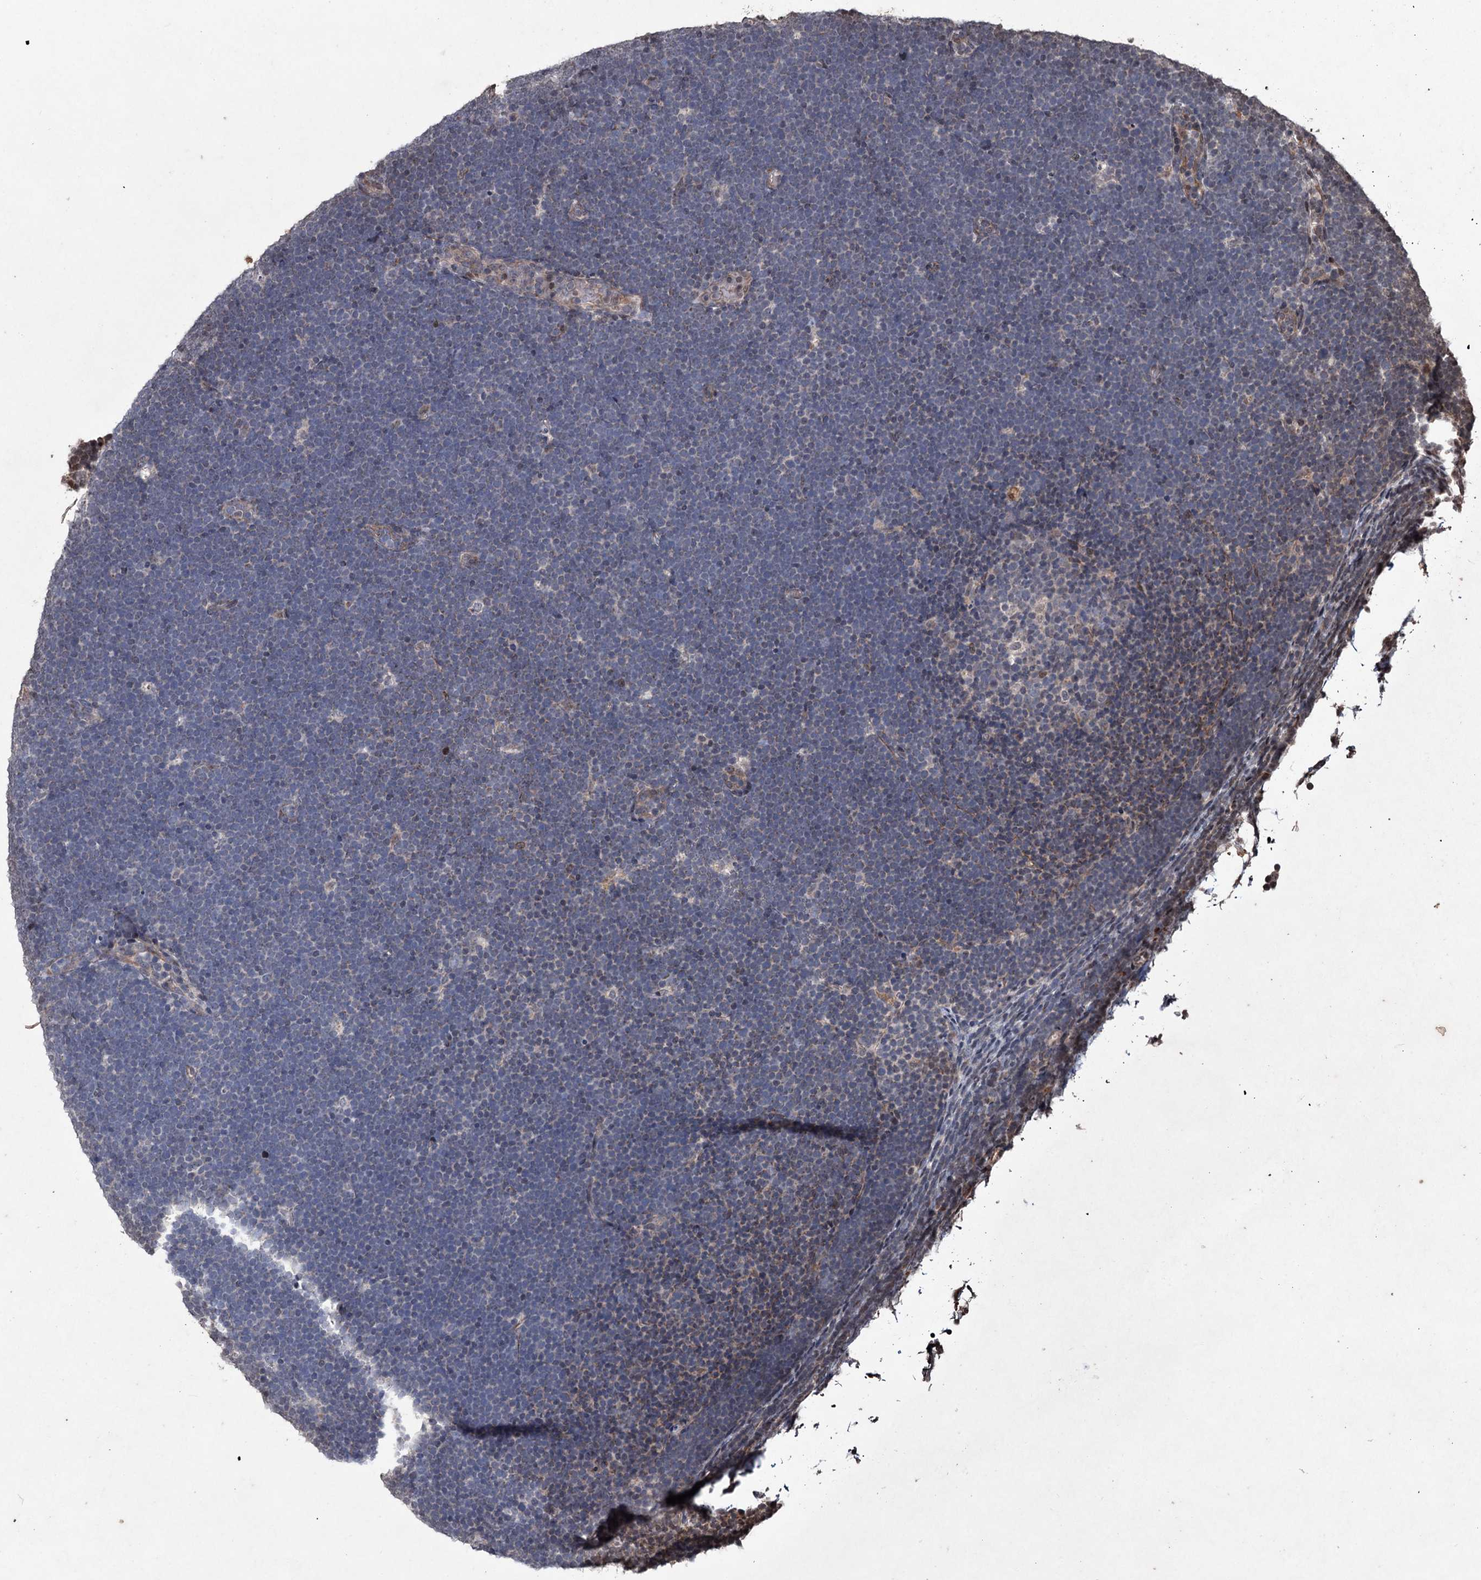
{"staining": {"intensity": "negative", "quantity": "none", "location": "none"}, "tissue": "lymphoma", "cell_type": "Tumor cells", "image_type": "cancer", "snomed": [{"axis": "morphology", "description": "Malignant lymphoma, non-Hodgkin's type, High grade"}, {"axis": "topography", "description": "Lymph node"}], "caption": "The photomicrograph demonstrates no significant expression in tumor cells of malignant lymphoma, non-Hodgkin's type (high-grade).", "gene": "EYA4", "patient": {"sex": "male", "age": 13}}